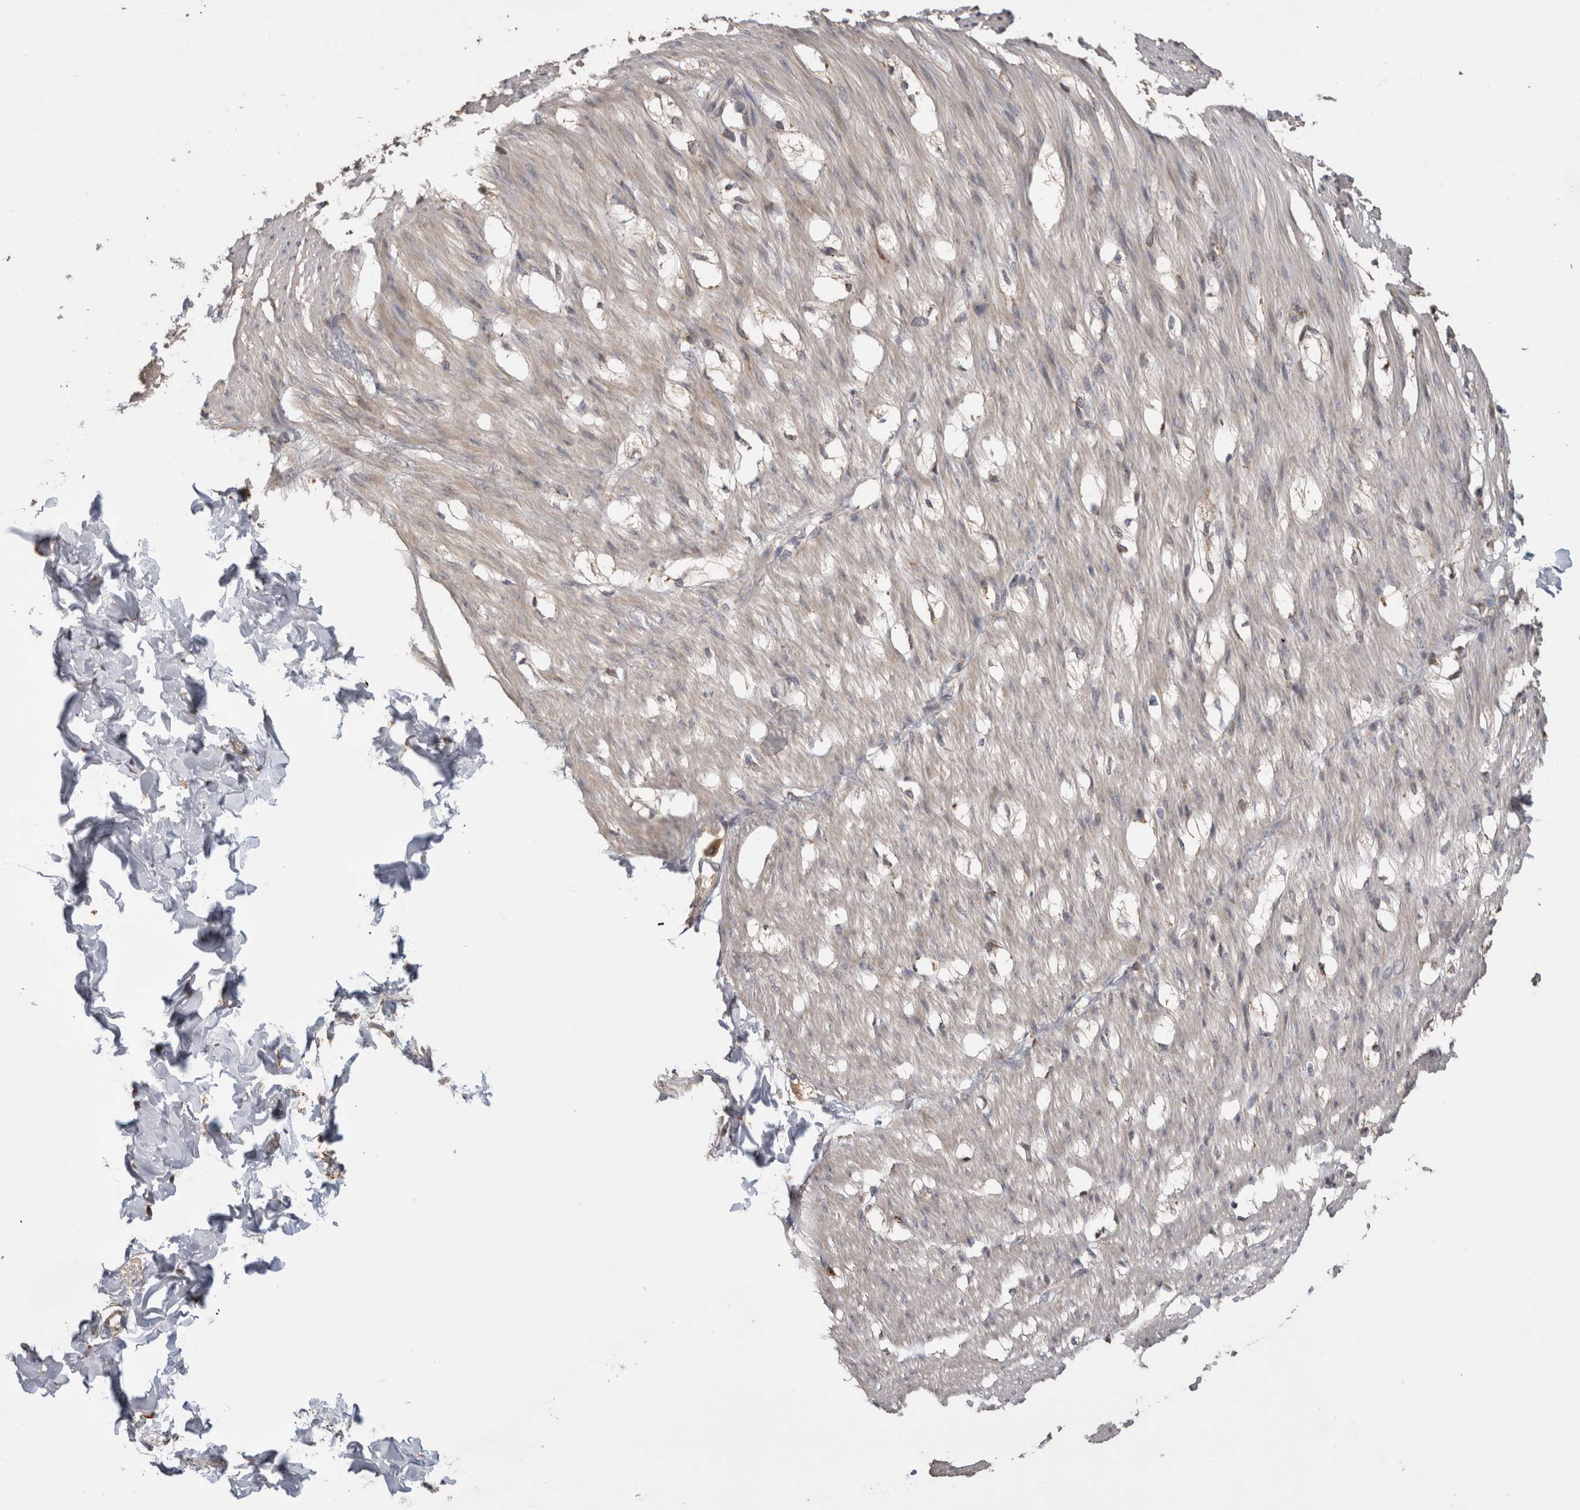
{"staining": {"intensity": "weak", "quantity": "<25%", "location": "cytoplasmic/membranous"}, "tissue": "smooth muscle", "cell_type": "Smooth muscle cells", "image_type": "normal", "snomed": [{"axis": "morphology", "description": "Normal tissue, NOS"}, {"axis": "morphology", "description": "Adenocarcinoma, NOS"}, {"axis": "topography", "description": "Smooth muscle"}, {"axis": "topography", "description": "Colon"}], "caption": "Human smooth muscle stained for a protein using immunohistochemistry displays no expression in smooth muscle cells.", "gene": "TBCE", "patient": {"sex": "male", "age": 14}}